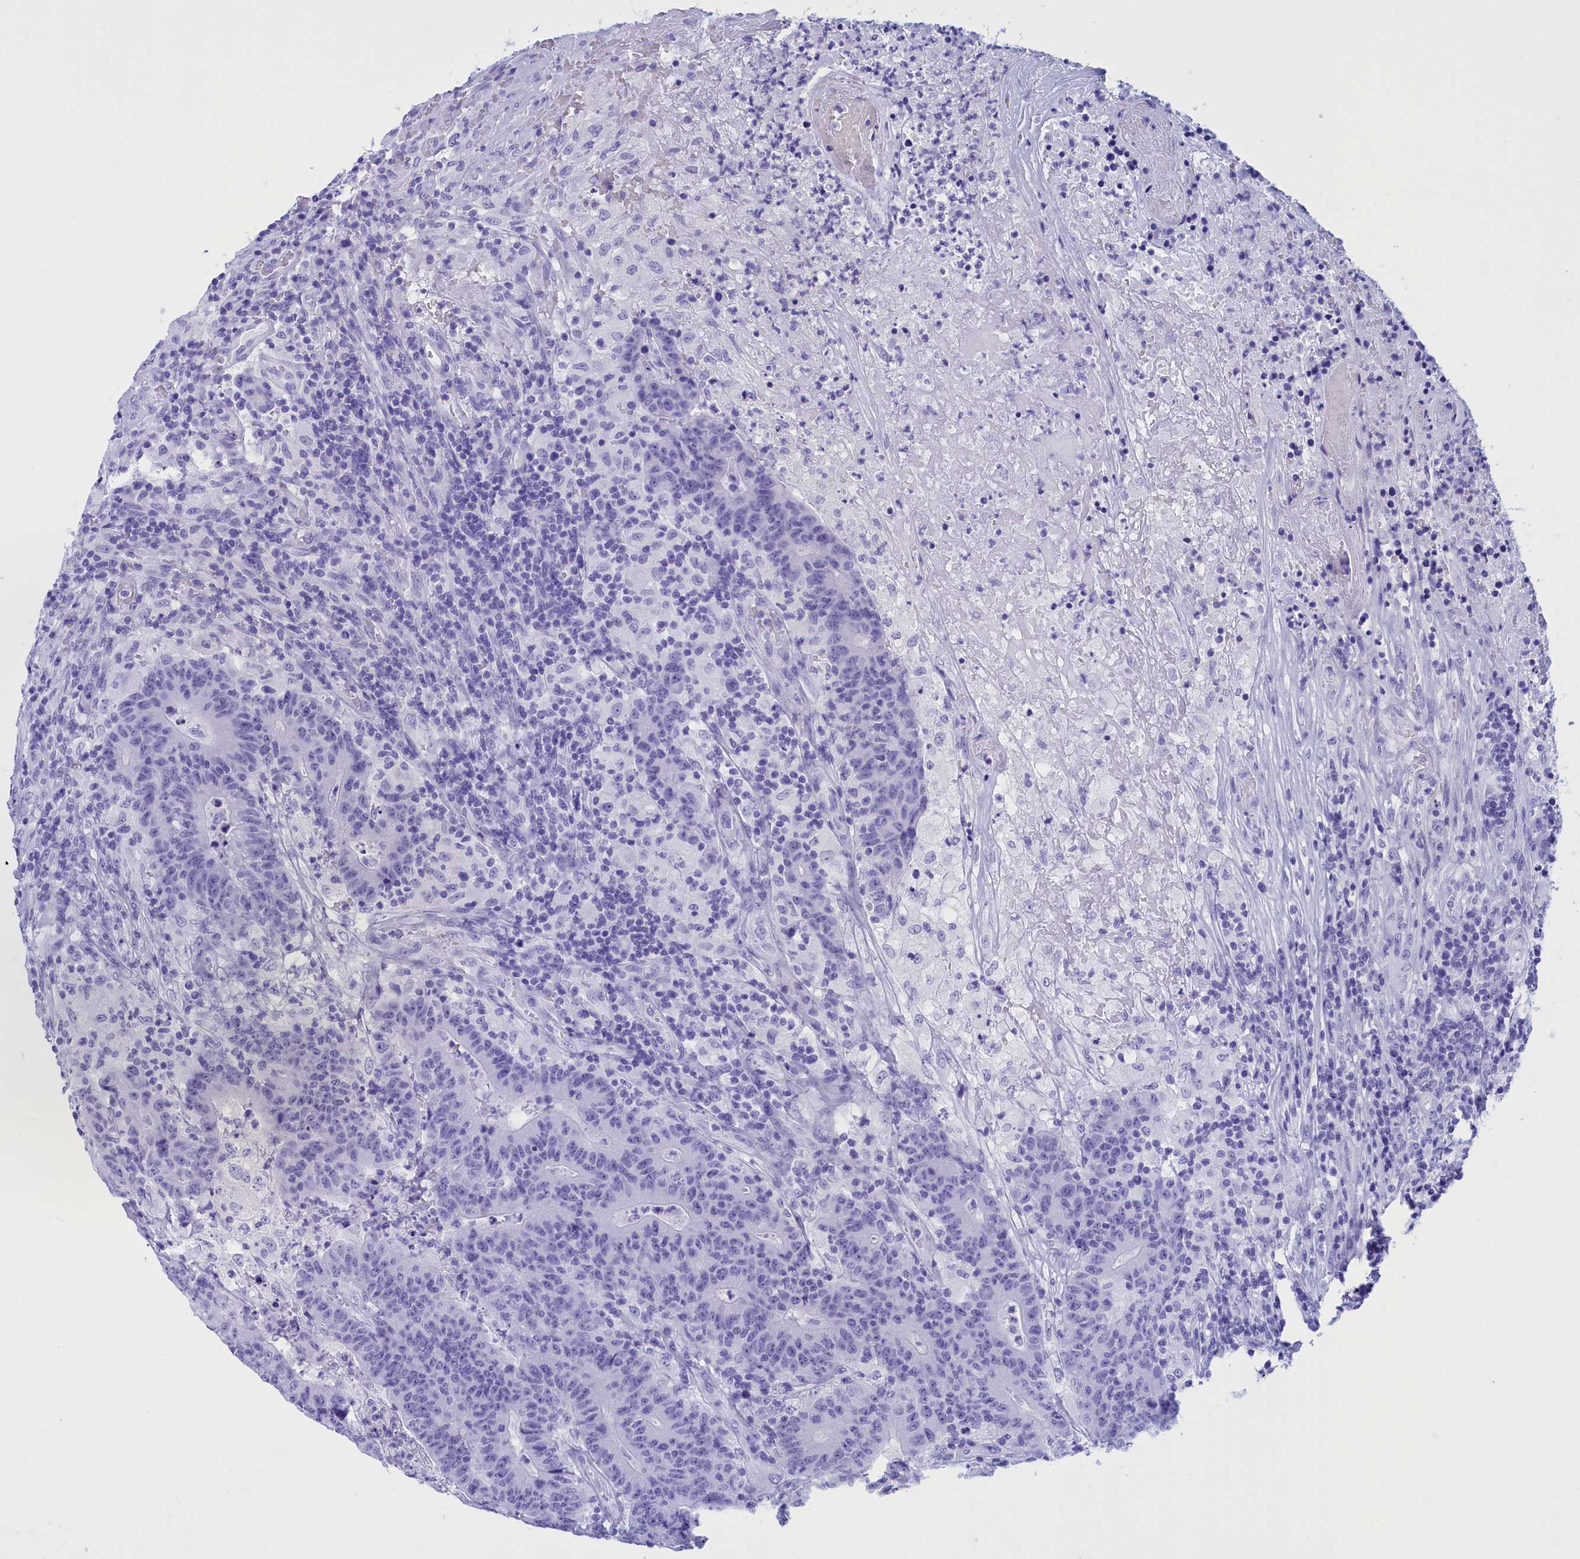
{"staining": {"intensity": "negative", "quantity": "none", "location": "none"}, "tissue": "colorectal cancer", "cell_type": "Tumor cells", "image_type": "cancer", "snomed": [{"axis": "morphology", "description": "Adenocarcinoma, NOS"}, {"axis": "topography", "description": "Colon"}], "caption": "An image of human colorectal adenocarcinoma is negative for staining in tumor cells.", "gene": "BRI3", "patient": {"sex": "female", "age": 75}}